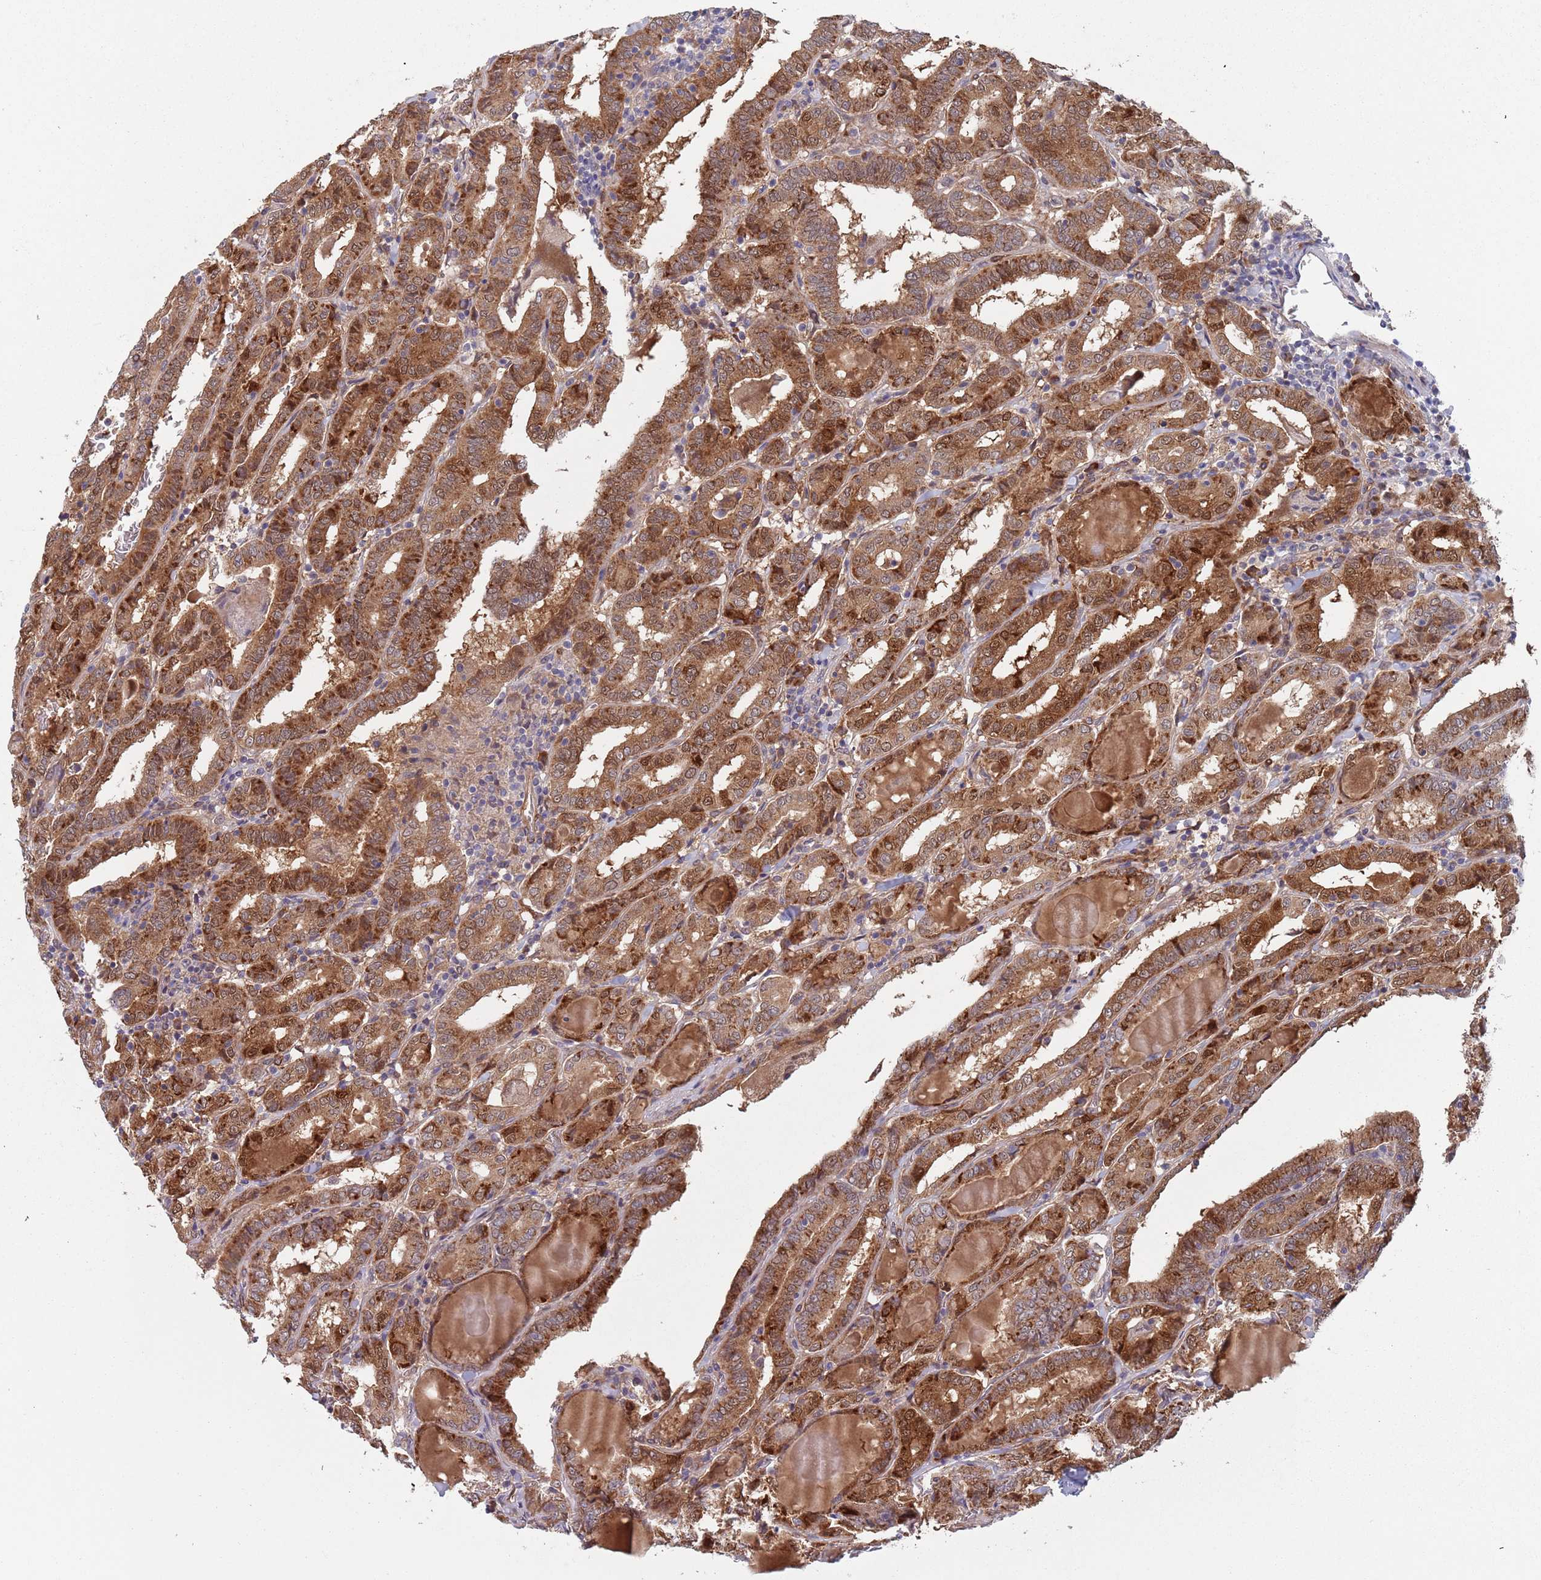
{"staining": {"intensity": "strong", "quantity": ">75%", "location": "cytoplasmic/membranous"}, "tissue": "thyroid cancer", "cell_type": "Tumor cells", "image_type": "cancer", "snomed": [{"axis": "morphology", "description": "Papillary adenocarcinoma, NOS"}, {"axis": "topography", "description": "Thyroid gland"}], "caption": "Immunohistochemistry (IHC) photomicrograph of human thyroid papillary adenocarcinoma stained for a protein (brown), which displays high levels of strong cytoplasmic/membranous expression in approximately >75% of tumor cells.", "gene": "ZNF140", "patient": {"sex": "female", "age": 72}}